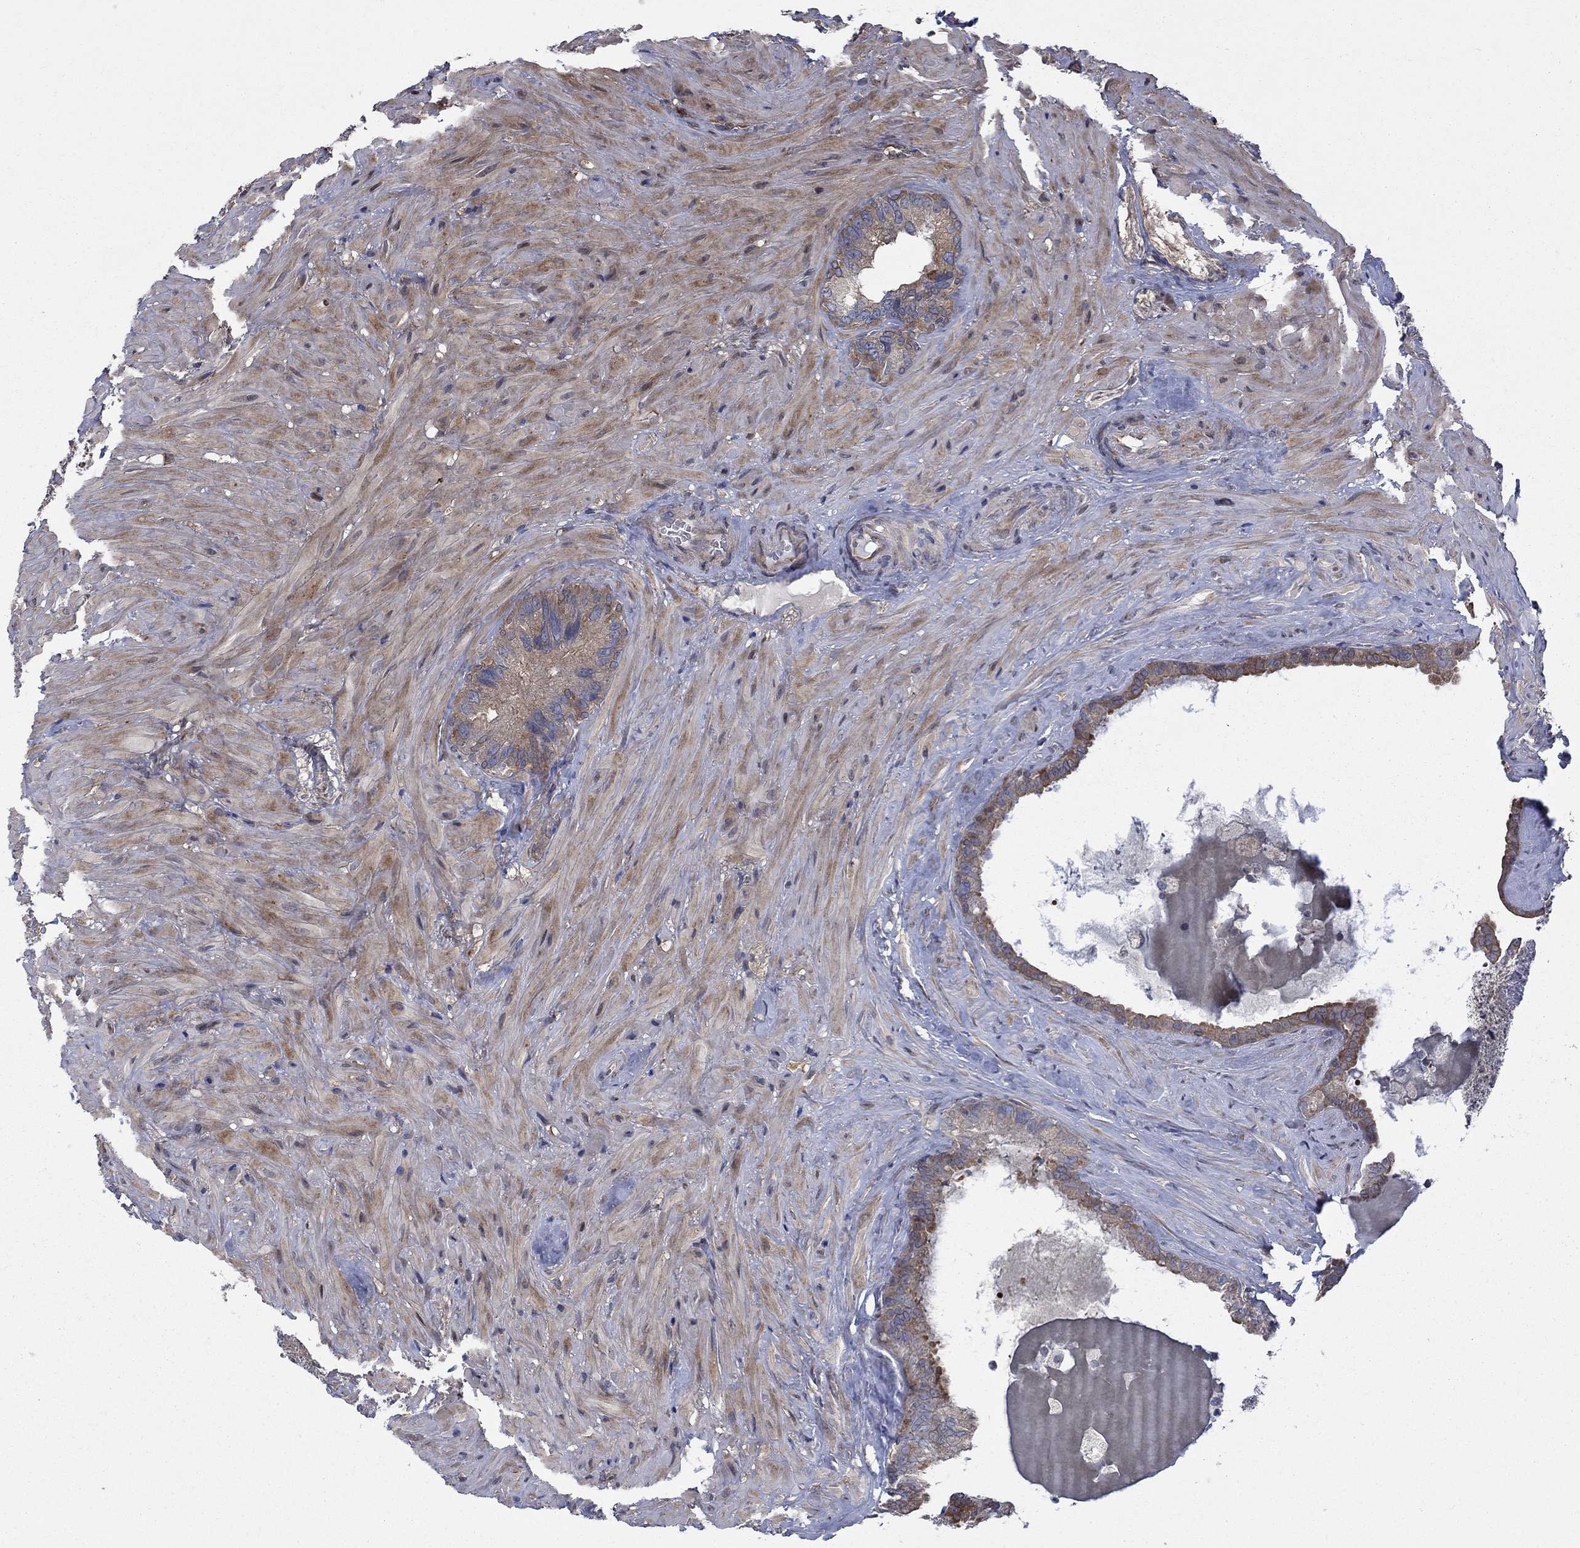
{"staining": {"intensity": "moderate", "quantity": ">75%", "location": "cytoplasmic/membranous"}, "tissue": "seminal vesicle", "cell_type": "Glandular cells", "image_type": "normal", "snomed": [{"axis": "morphology", "description": "Normal tissue, NOS"}, {"axis": "topography", "description": "Seminal veicle"}], "caption": "Seminal vesicle stained for a protein demonstrates moderate cytoplasmic/membranous positivity in glandular cells.", "gene": "PDZD2", "patient": {"sex": "male", "age": 72}}